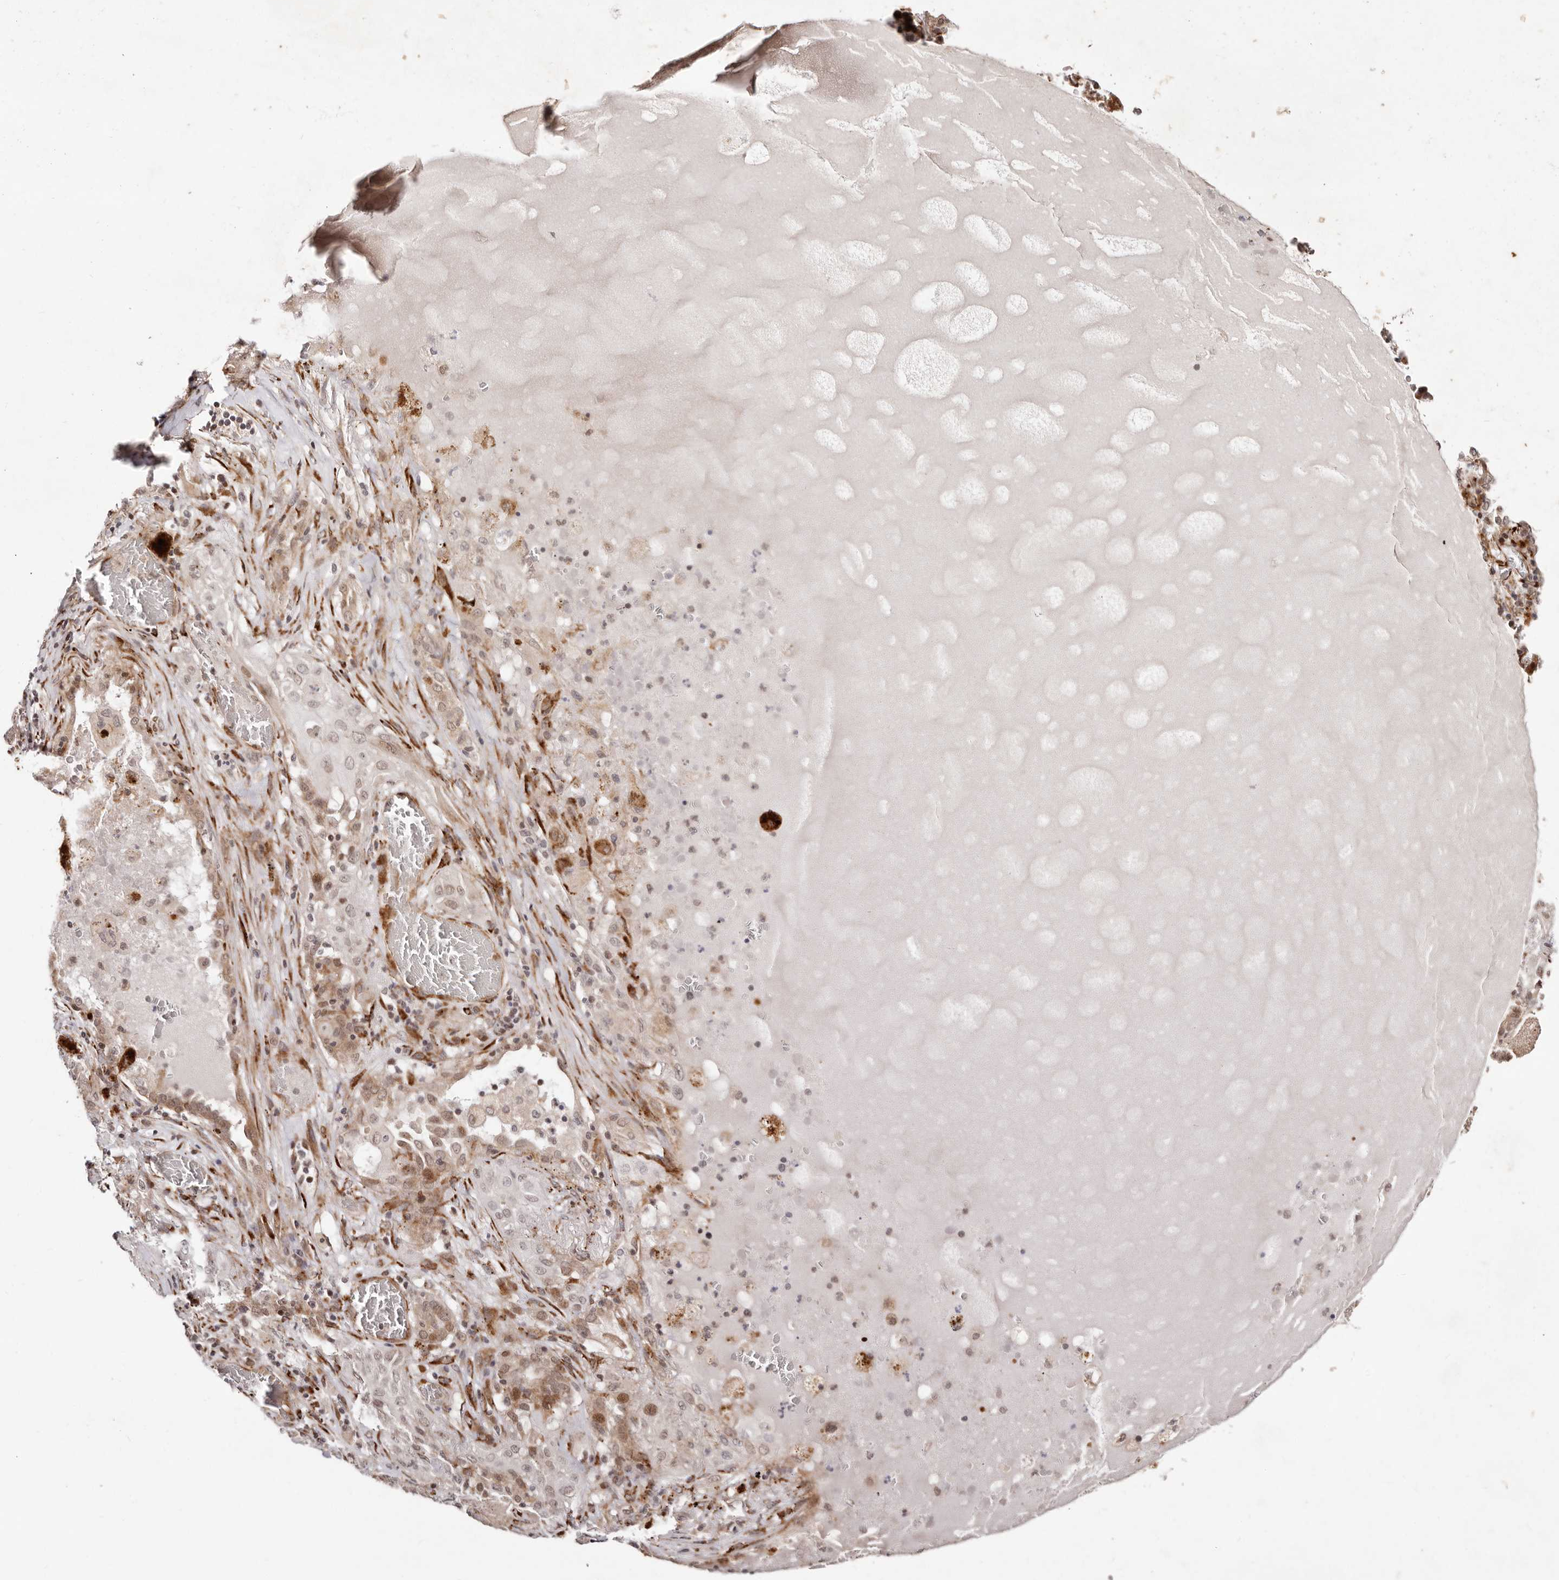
{"staining": {"intensity": "moderate", "quantity": "25%-75%", "location": "cytoplasmic/membranous,nuclear"}, "tissue": "lung cancer", "cell_type": "Tumor cells", "image_type": "cancer", "snomed": [{"axis": "morphology", "description": "Squamous cell carcinoma, NOS"}, {"axis": "topography", "description": "Lung"}], "caption": "Immunohistochemical staining of lung cancer shows moderate cytoplasmic/membranous and nuclear protein expression in about 25%-75% of tumor cells. Nuclei are stained in blue.", "gene": "BCL2L15", "patient": {"sex": "female", "age": 47}}